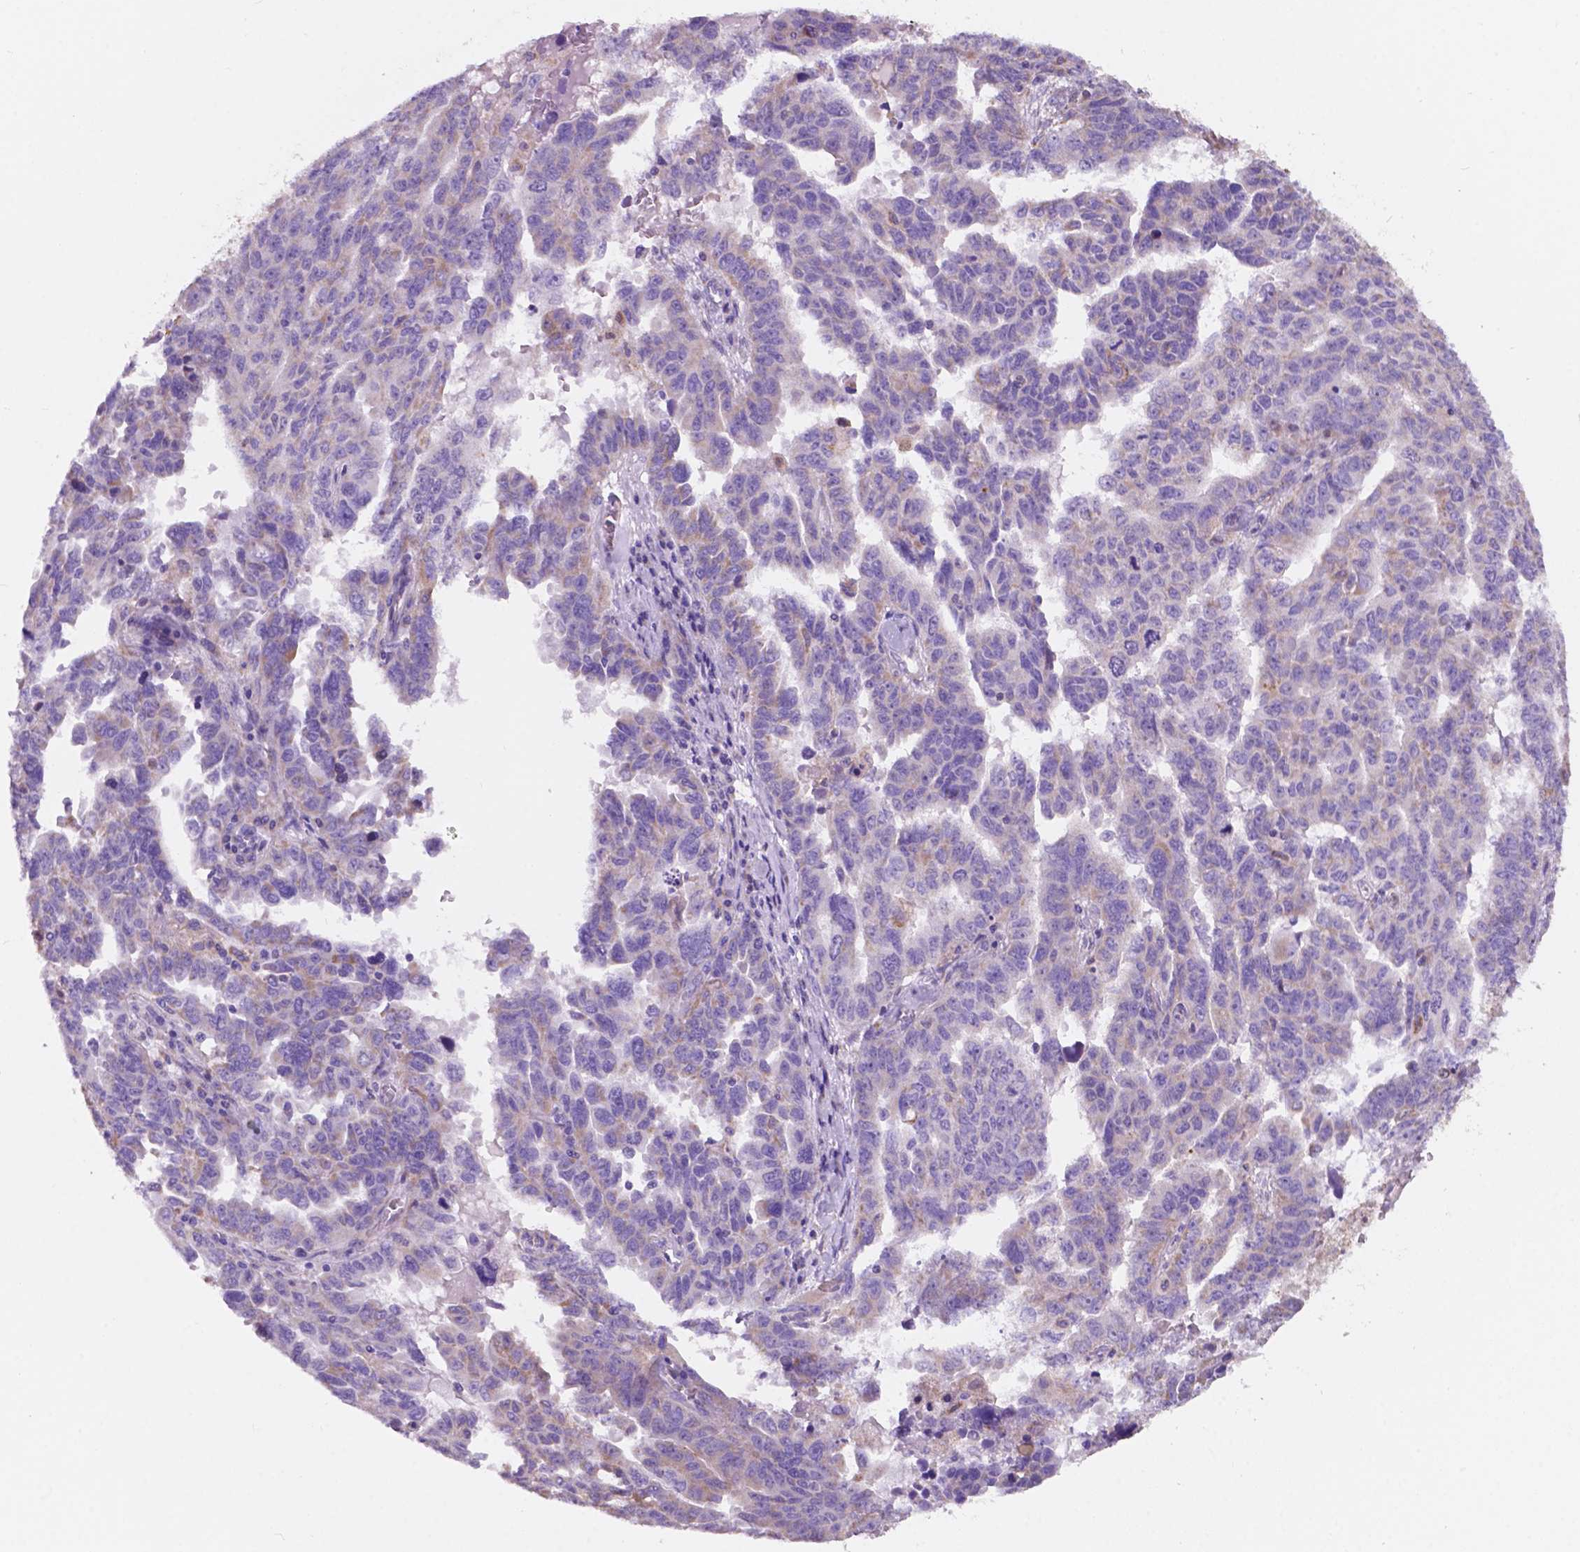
{"staining": {"intensity": "weak", "quantity": "<25%", "location": "cytoplasmic/membranous"}, "tissue": "ovarian cancer", "cell_type": "Tumor cells", "image_type": "cancer", "snomed": [{"axis": "morphology", "description": "Adenocarcinoma, NOS"}, {"axis": "morphology", "description": "Carcinoma, endometroid"}, {"axis": "topography", "description": "Ovary"}], "caption": "Image shows no protein expression in tumor cells of ovarian adenocarcinoma tissue.", "gene": "TRPV5", "patient": {"sex": "female", "age": 72}}